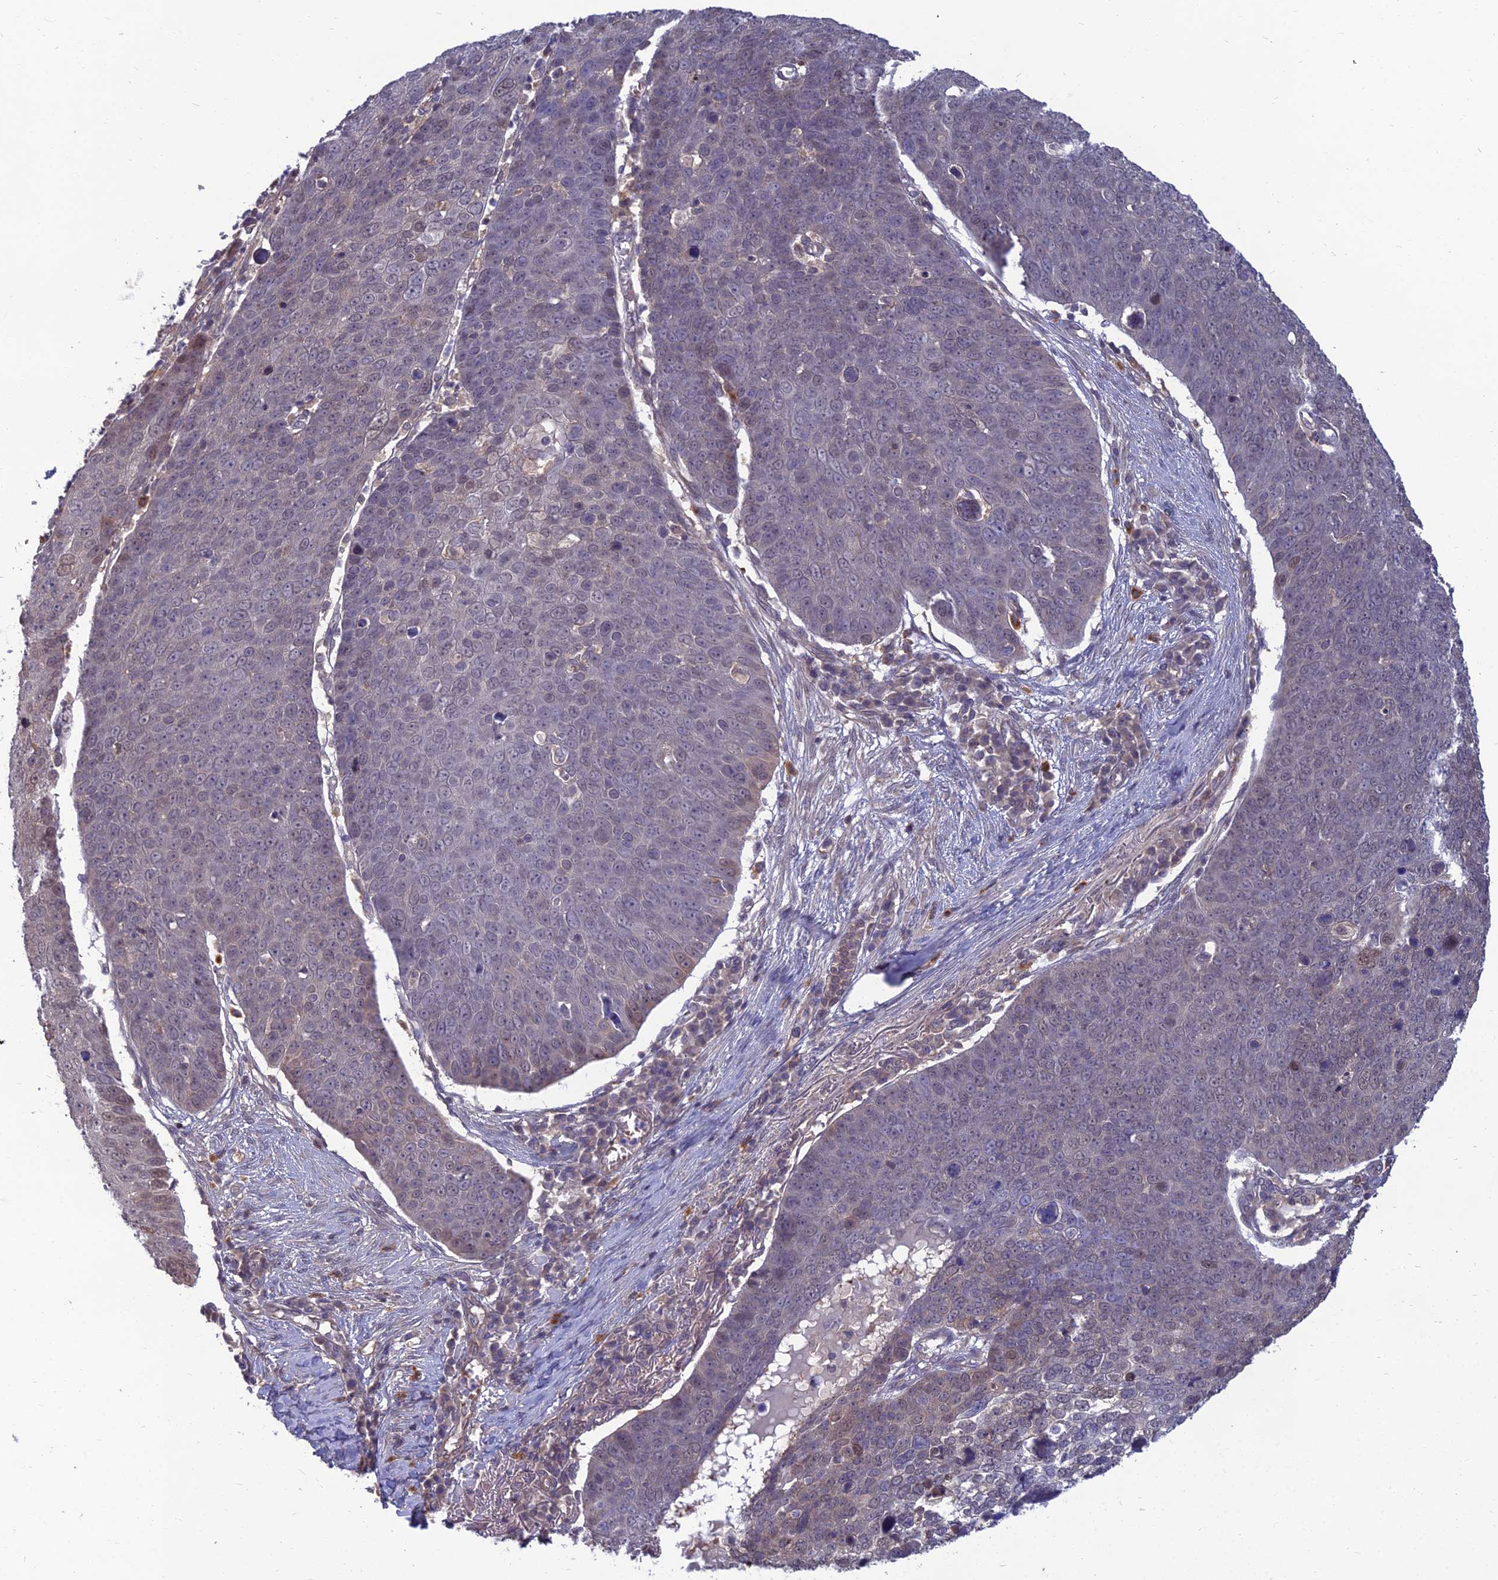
{"staining": {"intensity": "negative", "quantity": "none", "location": "none"}, "tissue": "skin cancer", "cell_type": "Tumor cells", "image_type": "cancer", "snomed": [{"axis": "morphology", "description": "Squamous cell carcinoma, NOS"}, {"axis": "topography", "description": "Skin"}], "caption": "This is an immunohistochemistry (IHC) micrograph of human squamous cell carcinoma (skin). There is no positivity in tumor cells.", "gene": "OPA3", "patient": {"sex": "male", "age": 71}}